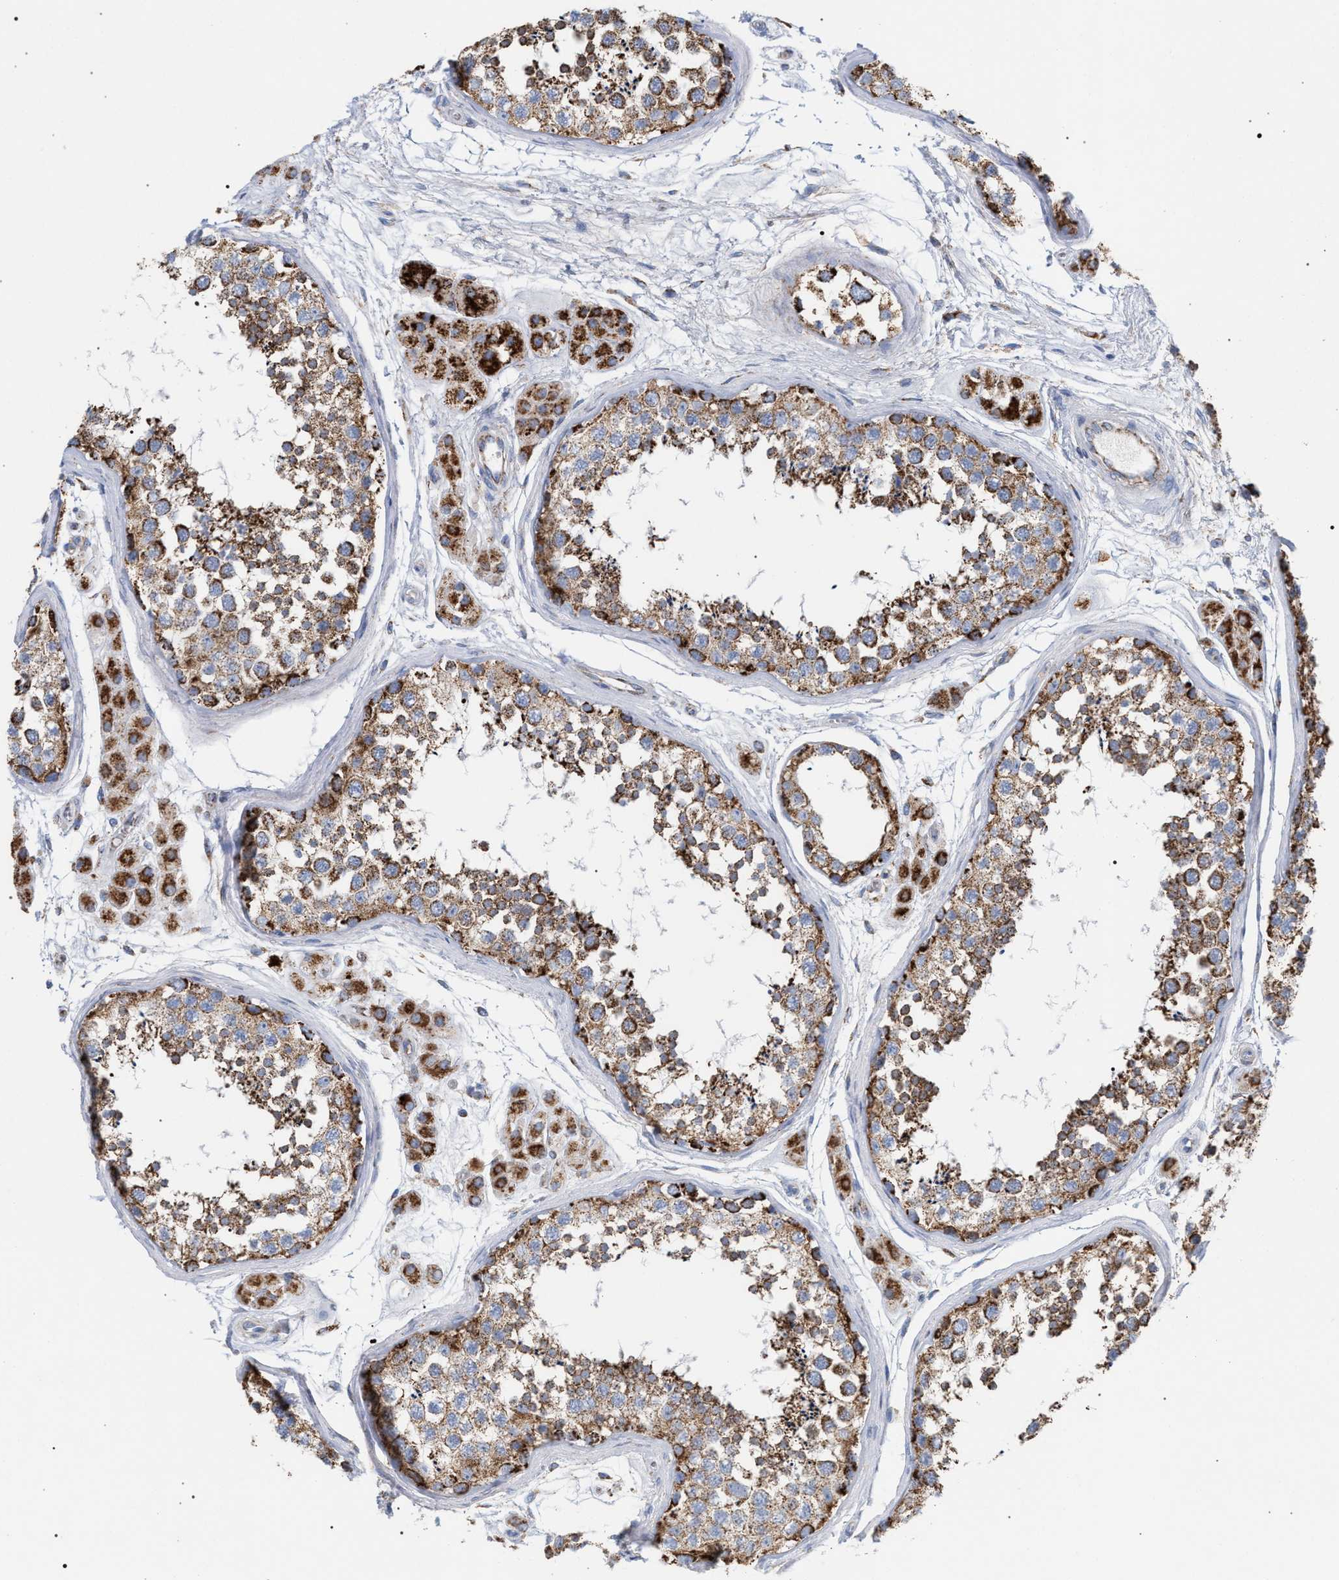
{"staining": {"intensity": "strong", "quantity": ">75%", "location": "cytoplasmic/membranous"}, "tissue": "testis", "cell_type": "Cells in seminiferous ducts", "image_type": "normal", "snomed": [{"axis": "morphology", "description": "Normal tissue, NOS"}, {"axis": "topography", "description": "Testis"}], "caption": "Protein expression analysis of benign testis displays strong cytoplasmic/membranous expression in approximately >75% of cells in seminiferous ducts.", "gene": "ECI2", "patient": {"sex": "male", "age": 56}}